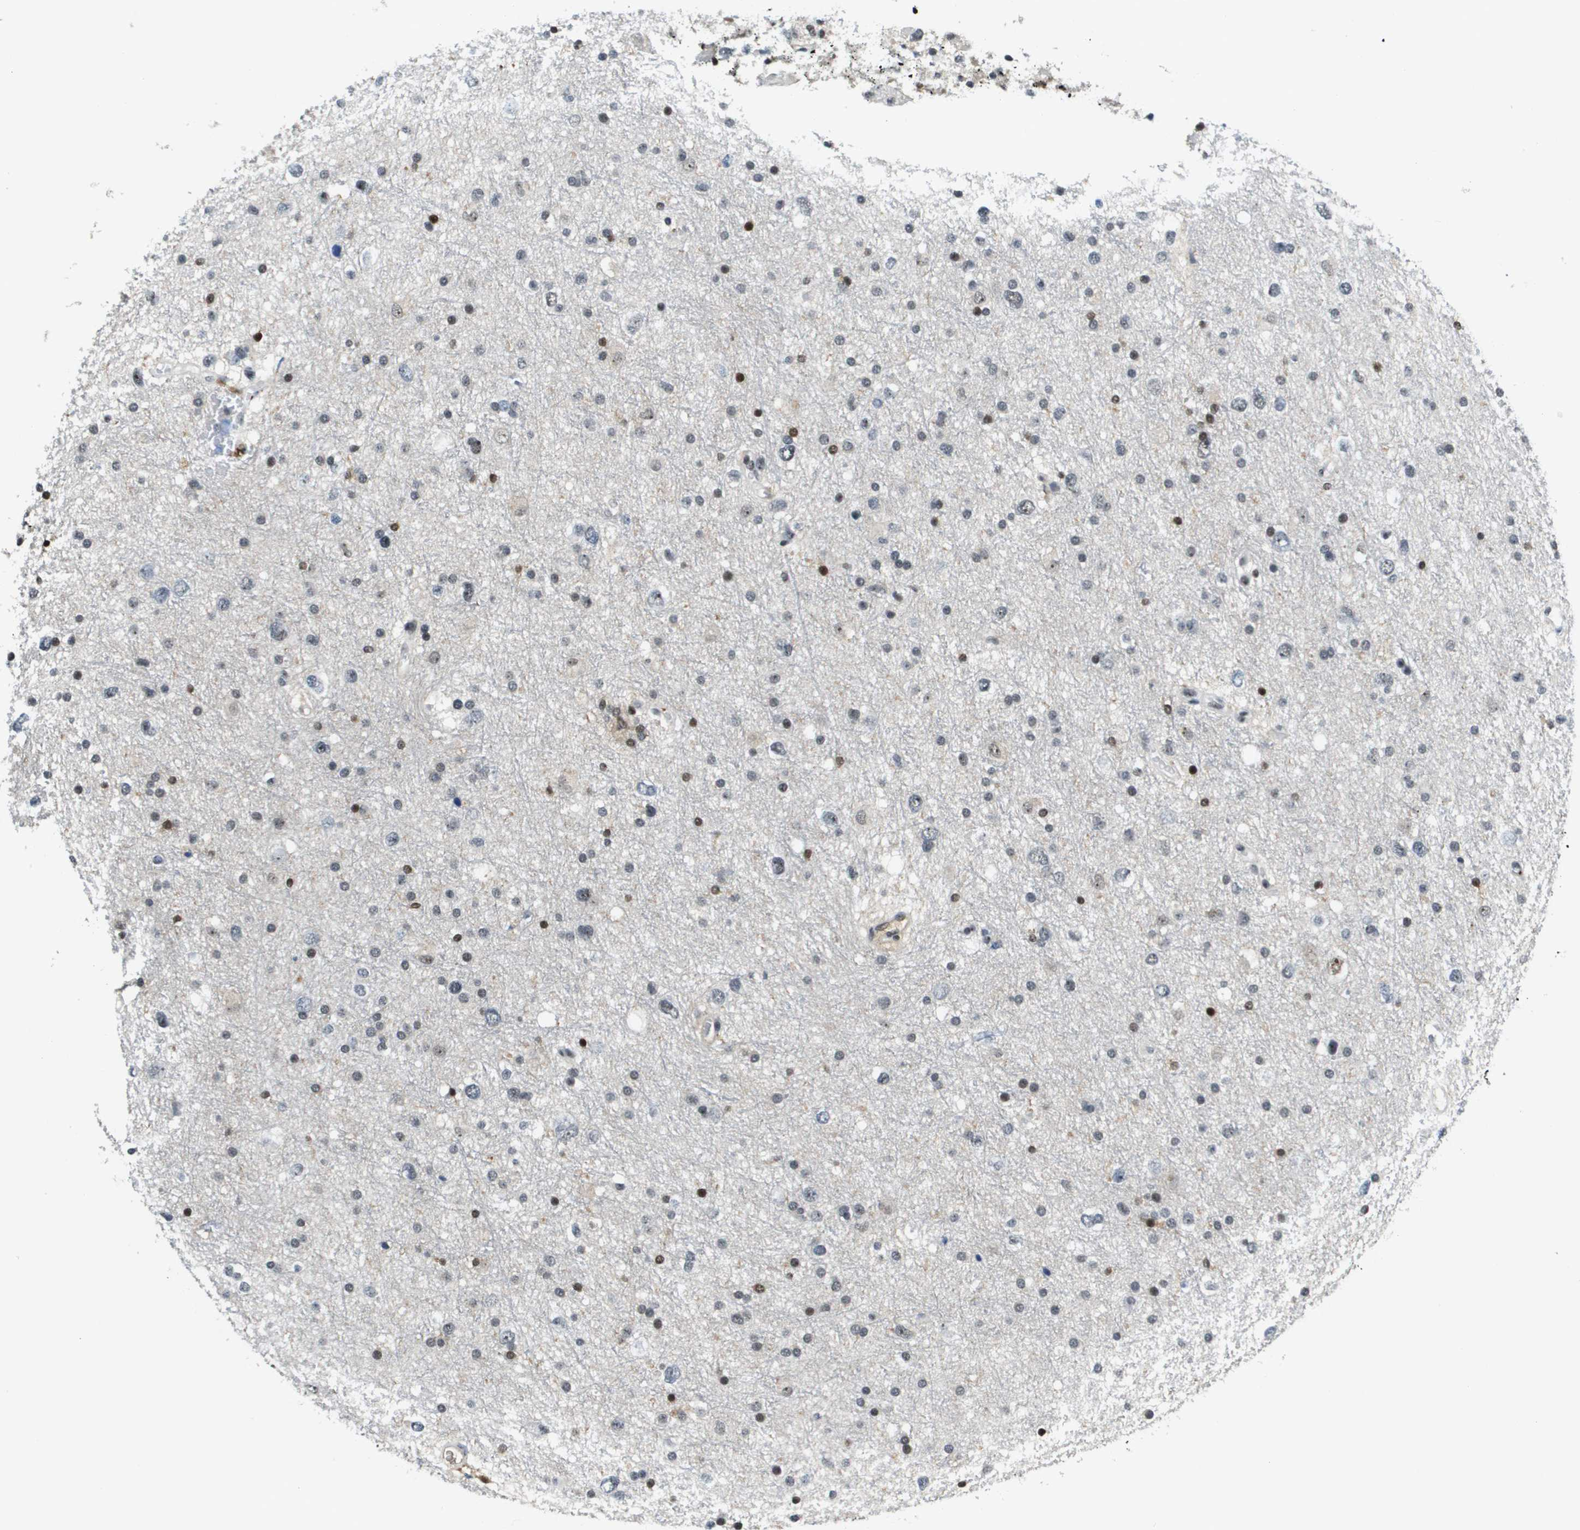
{"staining": {"intensity": "strong", "quantity": "<25%", "location": "nuclear"}, "tissue": "glioma", "cell_type": "Tumor cells", "image_type": "cancer", "snomed": [{"axis": "morphology", "description": "Glioma, malignant, Low grade"}, {"axis": "topography", "description": "Brain"}], "caption": "Immunohistochemical staining of glioma demonstrates strong nuclear protein expression in about <25% of tumor cells.", "gene": "EP400", "patient": {"sex": "female", "age": 37}}